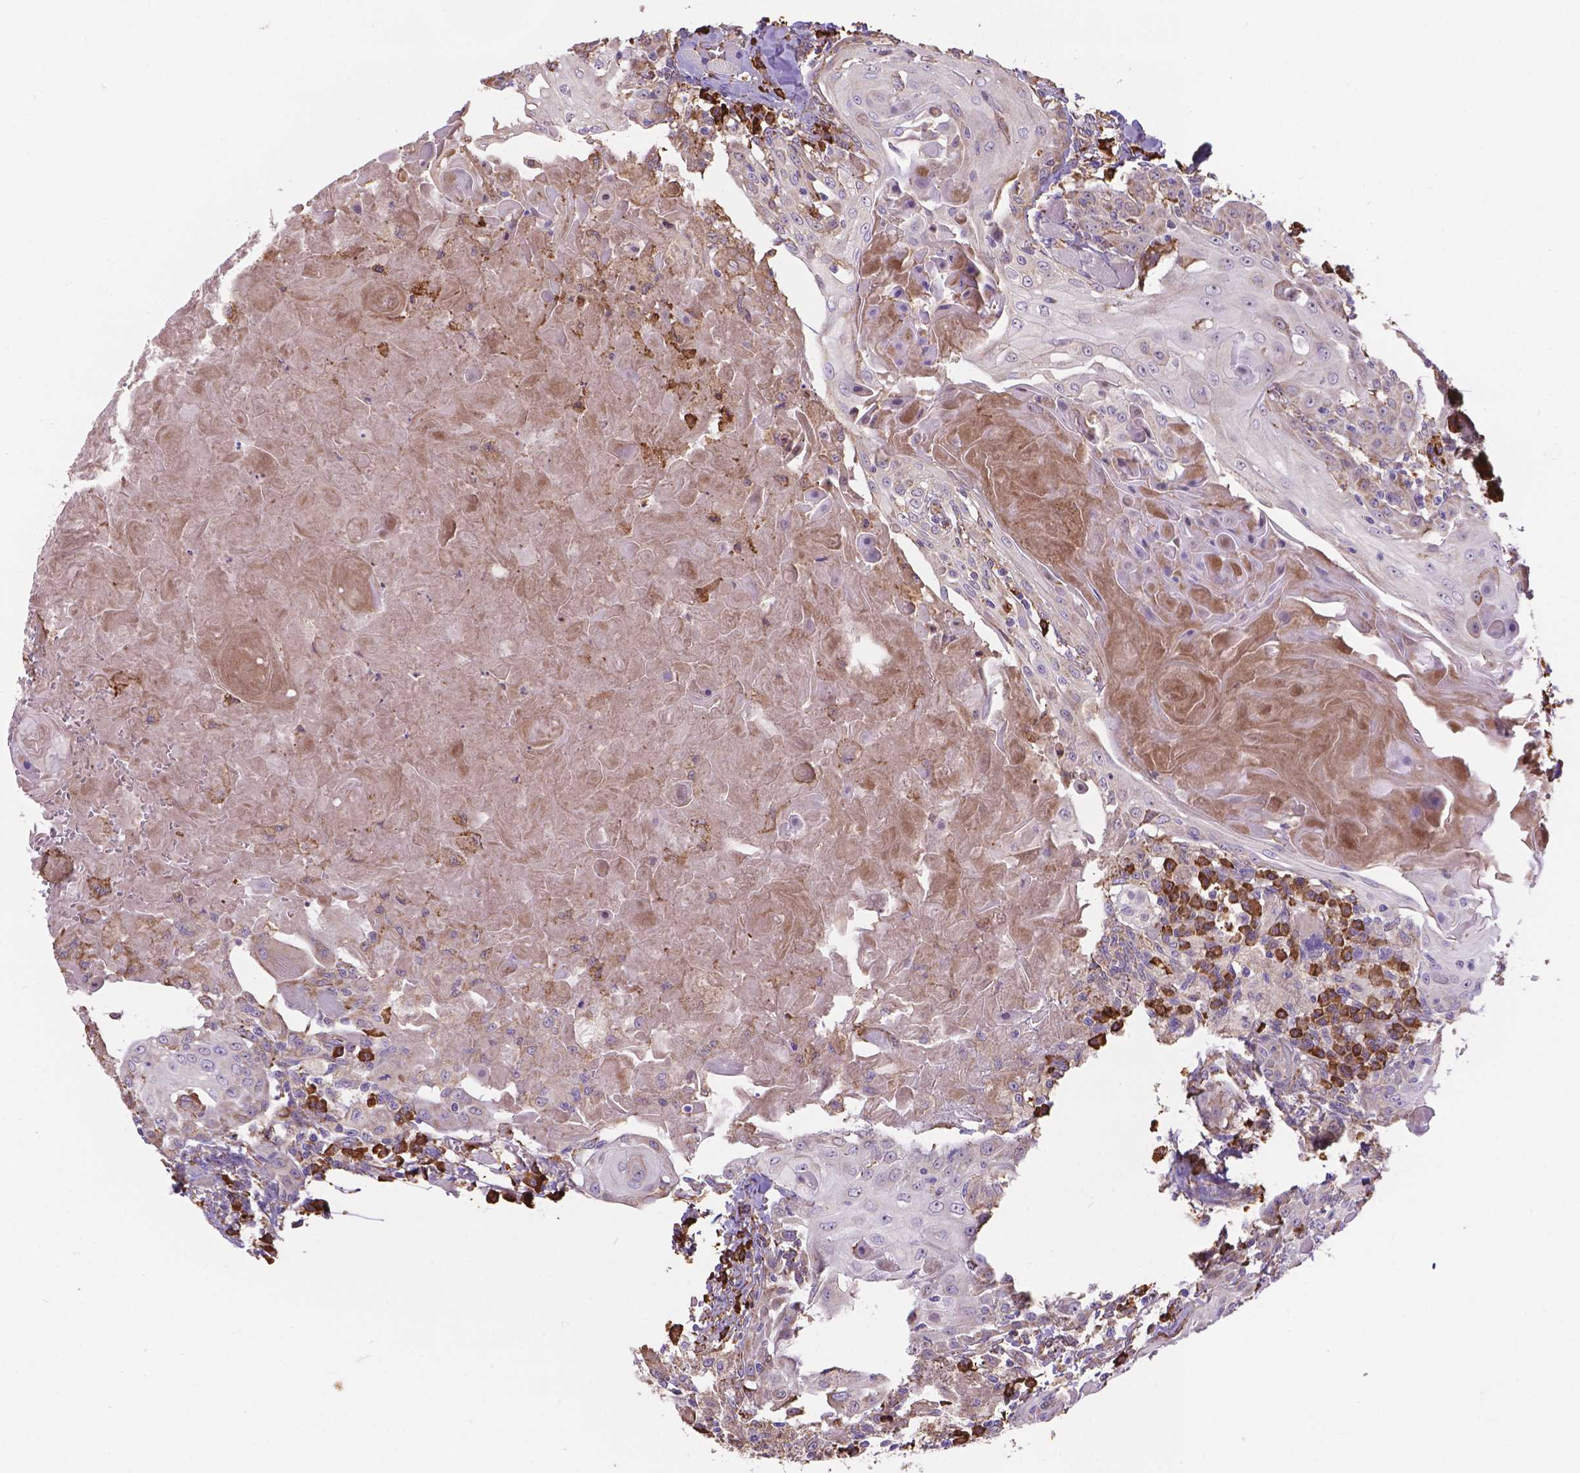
{"staining": {"intensity": "weak", "quantity": "<25%", "location": "cytoplasmic/membranous"}, "tissue": "head and neck cancer", "cell_type": "Tumor cells", "image_type": "cancer", "snomed": [{"axis": "morphology", "description": "Squamous cell carcinoma, NOS"}, {"axis": "topography", "description": "Head-Neck"}], "caption": "High magnification brightfield microscopy of head and neck squamous cell carcinoma stained with DAB (brown) and counterstained with hematoxylin (blue): tumor cells show no significant expression.", "gene": "IPO11", "patient": {"sex": "female", "age": 80}}